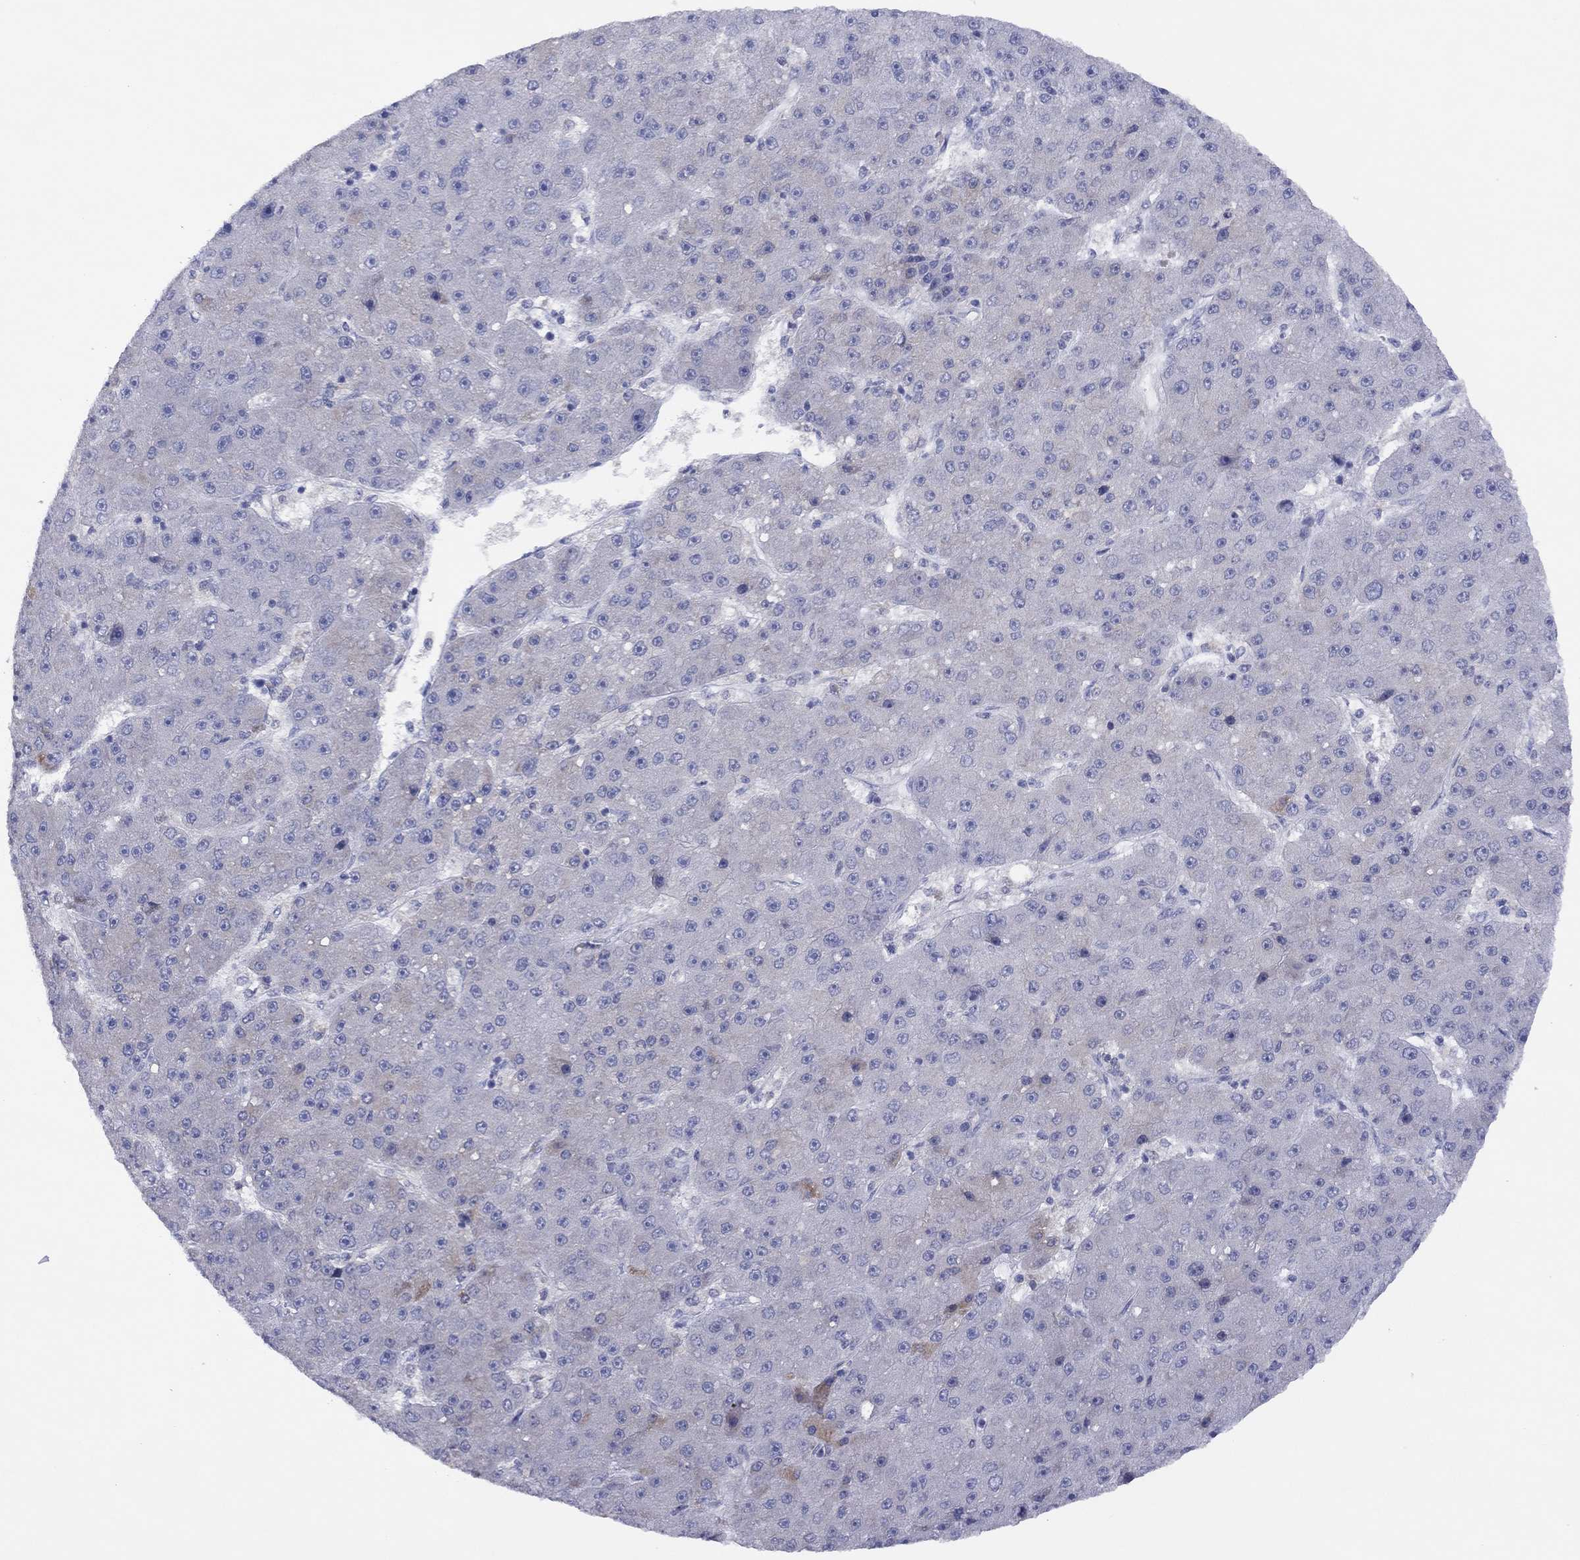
{"staining": {"intensity": "weak", "quantity": "<25%", "location": "cytoplasmic/membranous"}, "tissue": "liver cancer", "cell_type": "Tumor cells", "image_type": "cancer", "snomed": [{"axis": "morphology", "description": "Carcinoma, Hepatocellular, NOS"}, {"axis": "topography", "description": "Liver"}], "caption": "The image shows no significant staining in tumor cells of liver cancer (hepatocellular carcinoma).", "gene": "CYP2B6", "patient": {"sex": "male", "age": 67}}